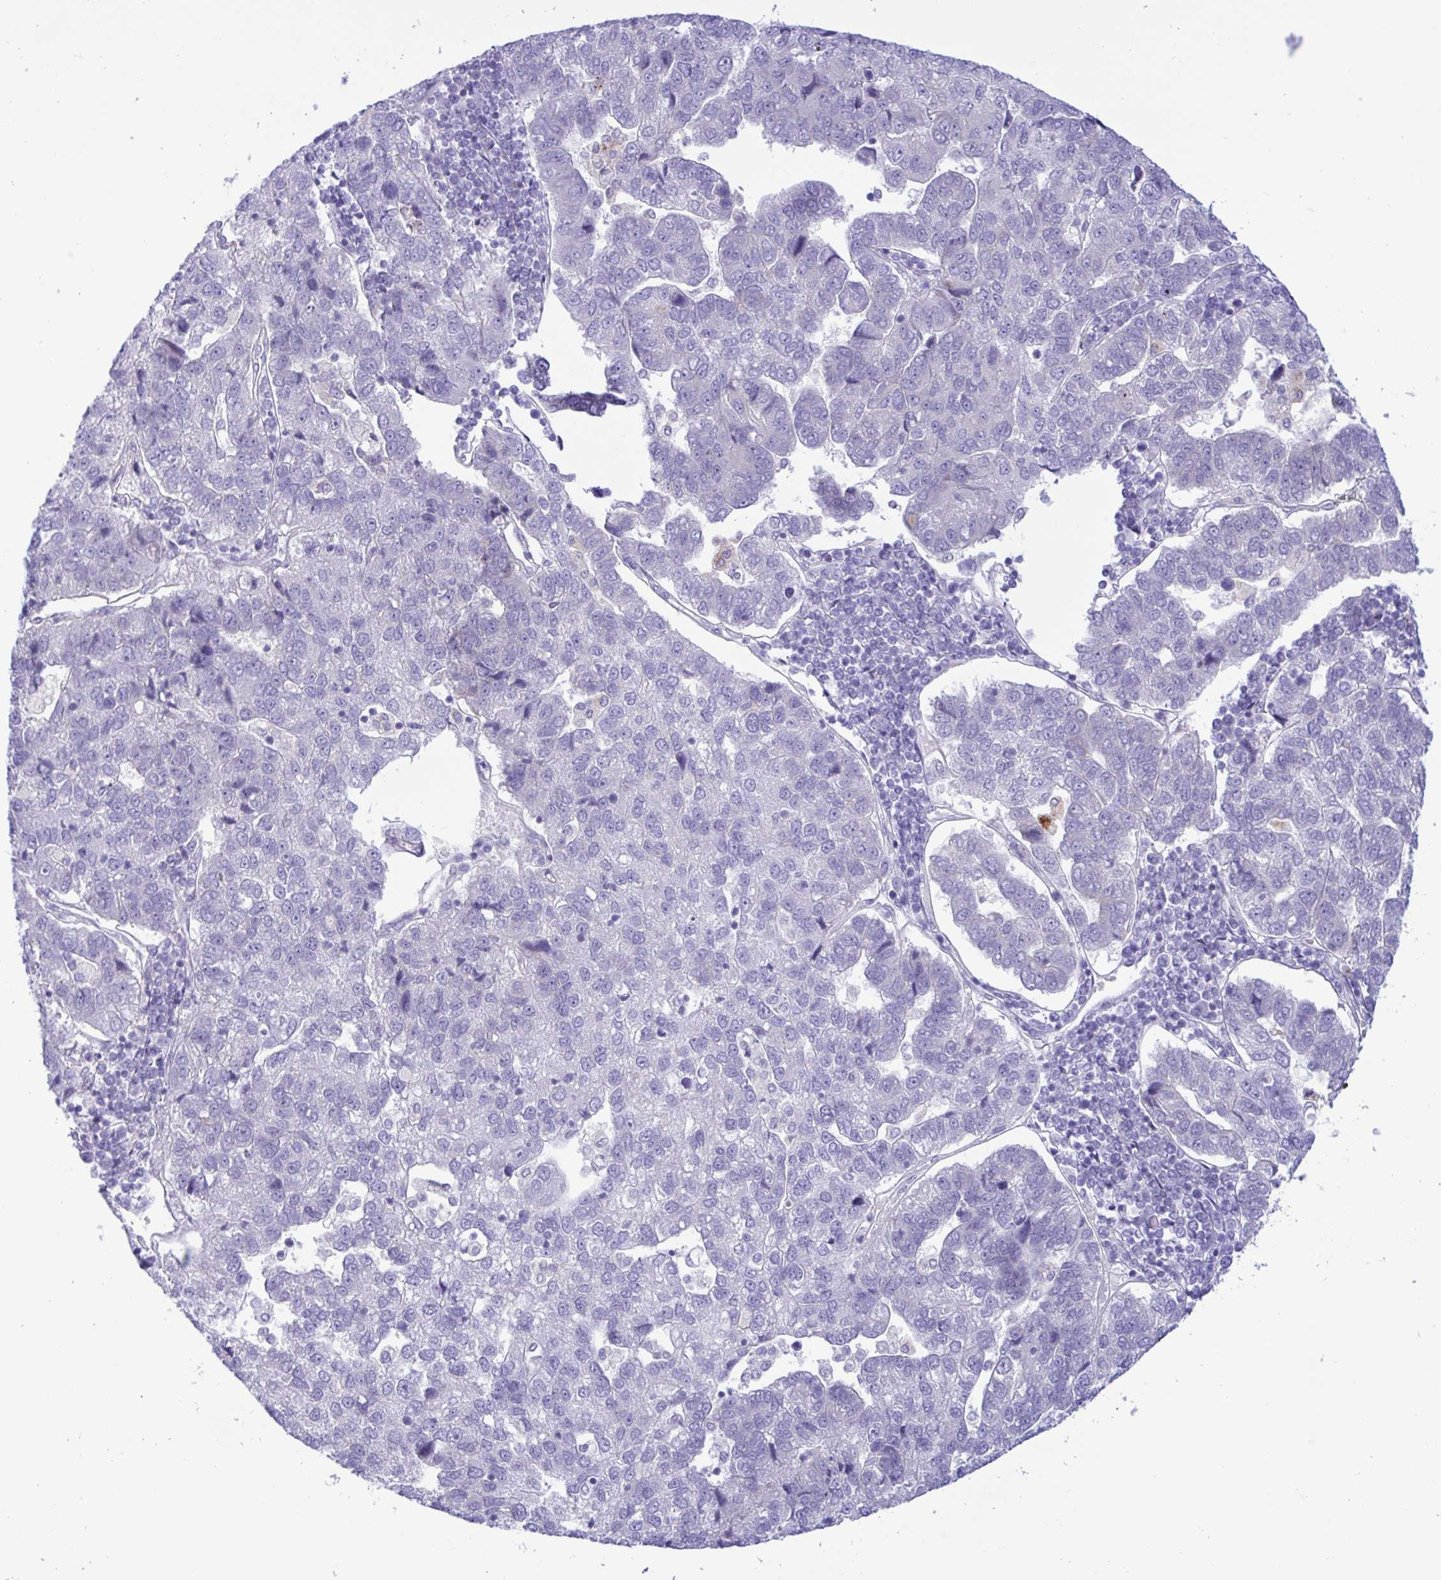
{"staining": {"intensity": "negative", "quantity": "none", "location": "none"}, "tissue": "pancreatic cancer", "cell_type": "Tumor cells", "image_type": "cancer", "snomed": [{"axis": "morphology", "description": "Adenocarcinoma, NOS"}, {"axis": "topography", "description": "Pancreas"}], "caption": "IHC of pancreatic adenocarcinoma shows no expression in tumor cells. (Brightfield microscopy of DAB immunohistochemistry (IHC) at high magnification).", "gene": "SREBF1", "patient": {"sex": "female", "age": 61}}